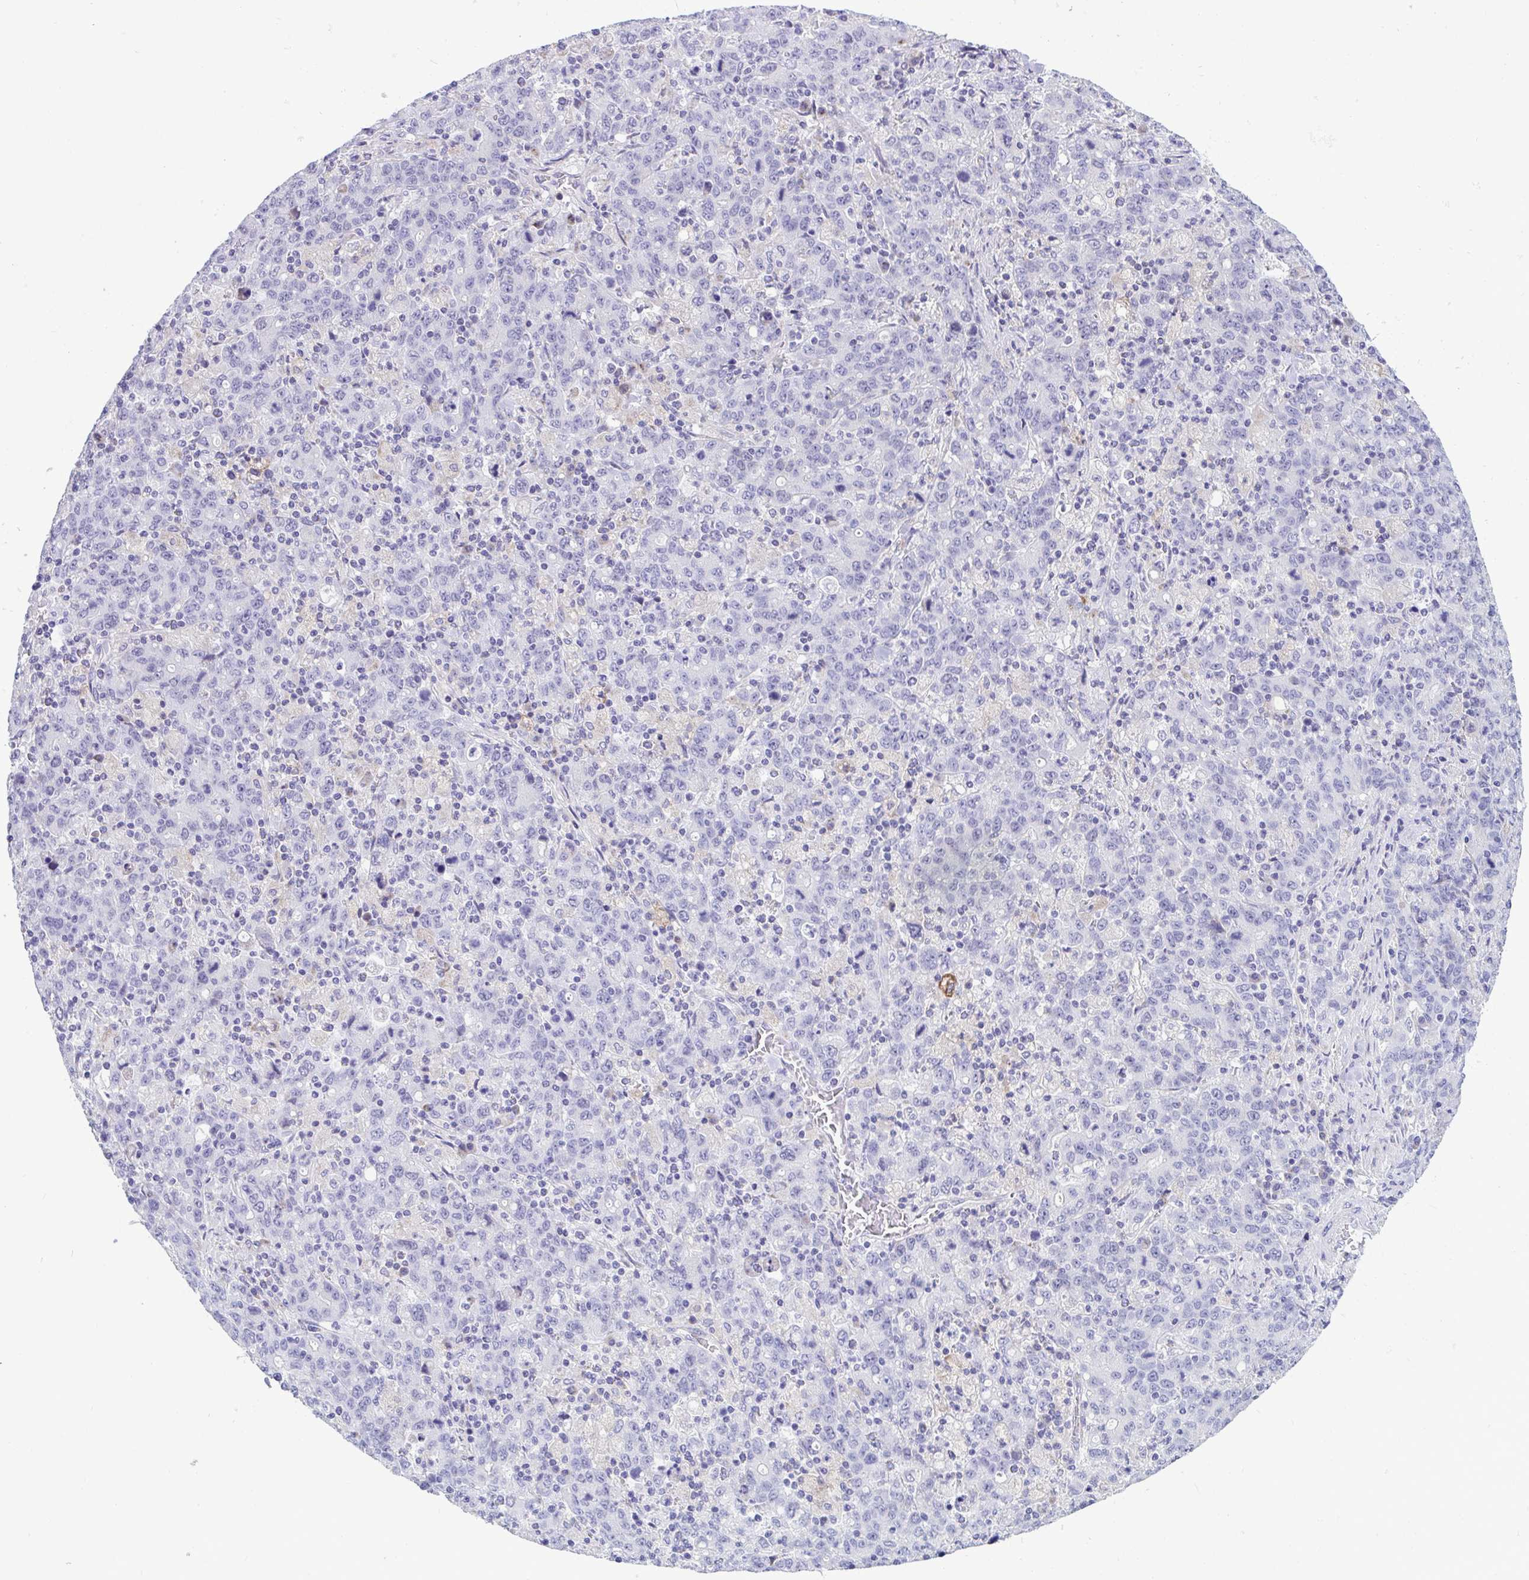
{"staining": {"intensity": "negative", "quantity": "none", "location": "none"}, "tissue": "stomach cancer", "cell_type": "Tumor cells", "image_type": "cancer", "snomed": [{"axis": "morphology", "description": "Adenocarcinoma, NOS"}, {"axis": "topography", "description": "Stomach, upper"}], "caption": "This histopathology image is of stomach cancer stained with immunohistochemistry (IHC) to label a protein in brown with the nuclei are counter-stained blue. There is no staining in tumor cells. (DAB (3,3'-diaminobenzidine) IHC with hematoxylin counter stain).", "gene": "DTX3", "patient": {"sex": "male", "age": 69}}